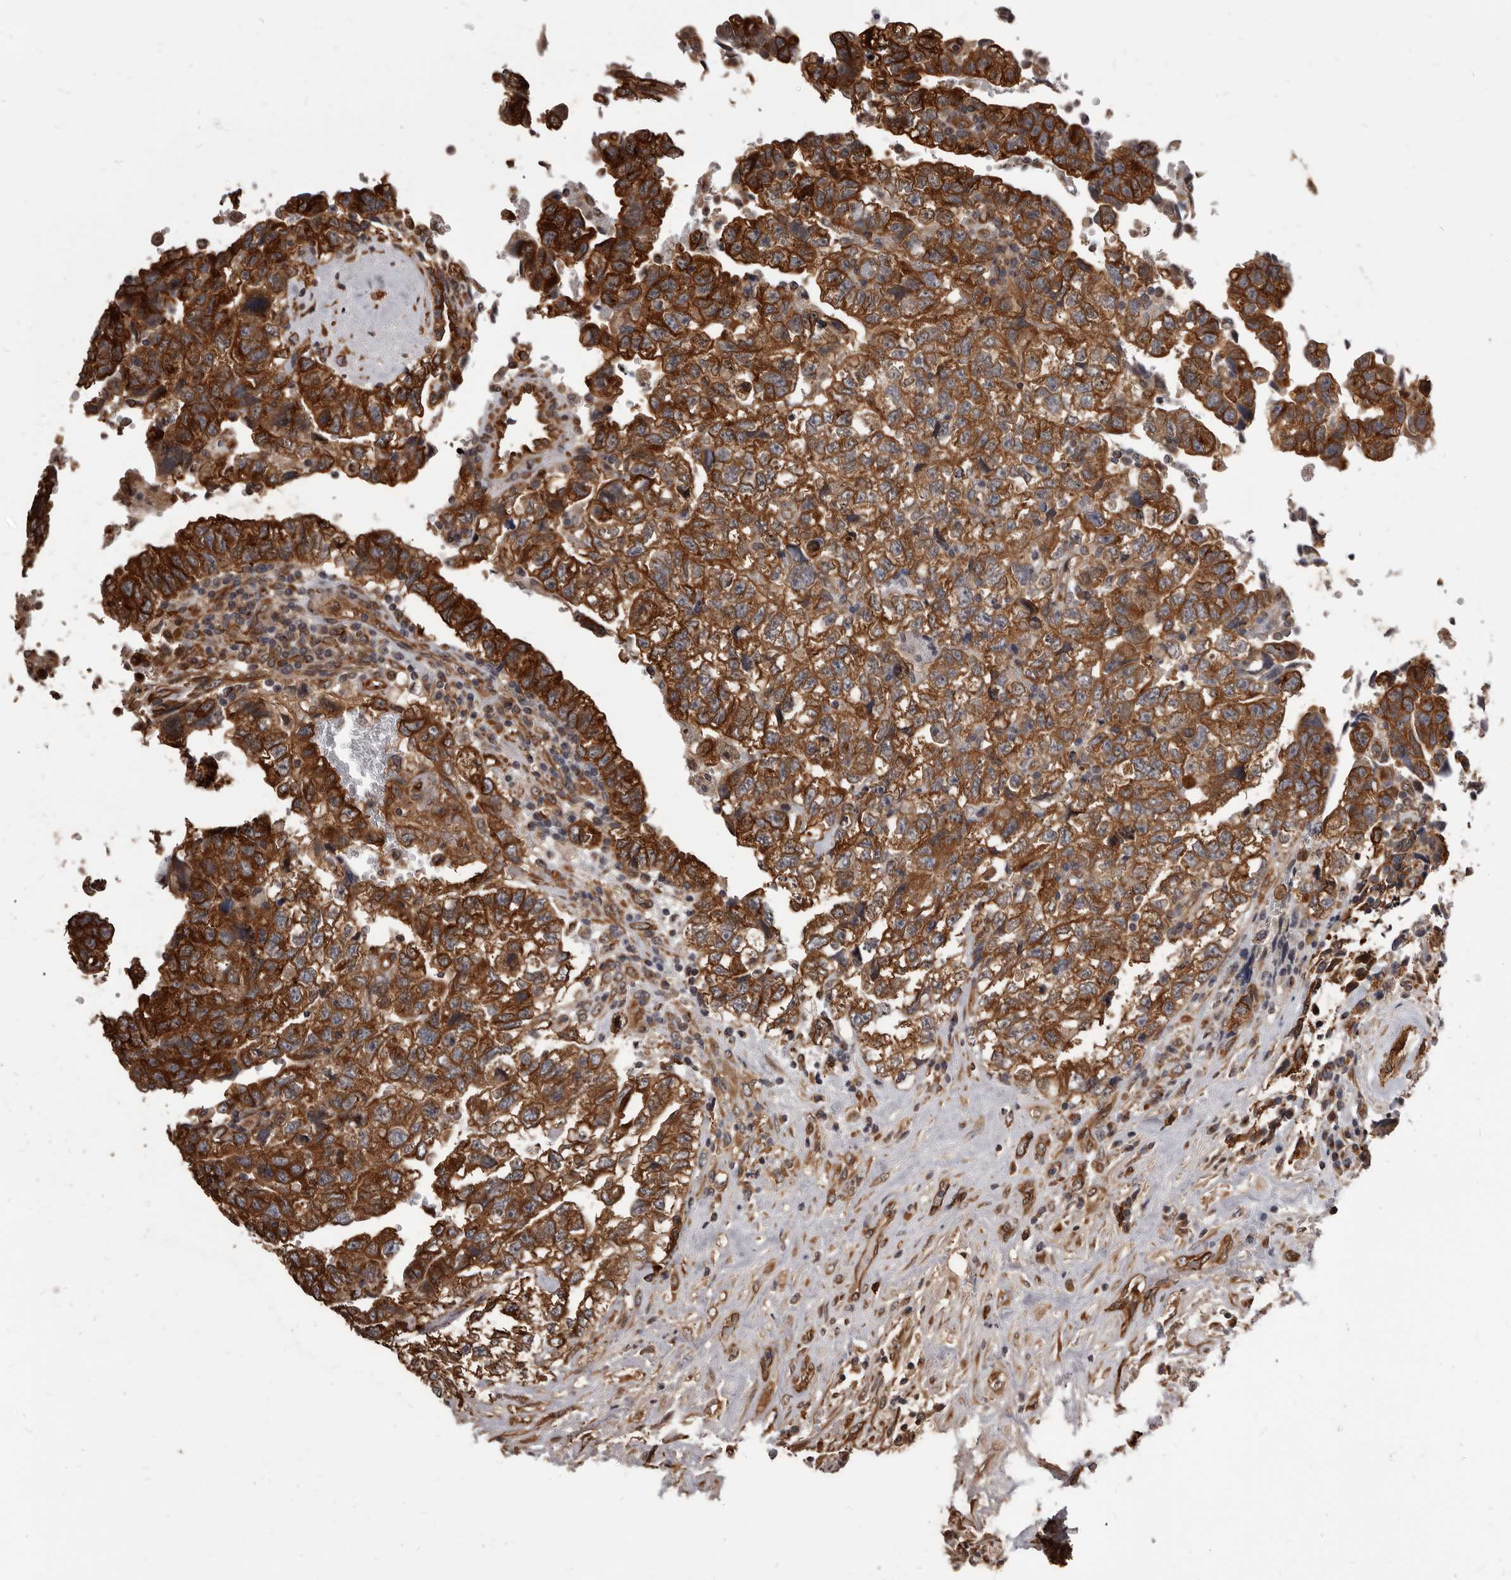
{"staining": {"intensity": "strong", "quantity": ">75%", "location": "cytoplasmic/membranous"}, "tissue": "testis cancer", "cell_type": "Tumor cells", "image_type": "cancer", "snomed": [{"axis": "morphology", "description": "Carcinoma, Embryonal, NOS"}, {"axis": "topography", "description": "Testis"}], "caption": "Protein expression by immunohistochemistry (IHC) exhibits strong cytoplasmic/membranous staining in about >75% of tumor cells in testis cancer (embryonal carcinoma).", "gene": "ADAMTS20", "patient": {"sex": "male", "age": 36}}